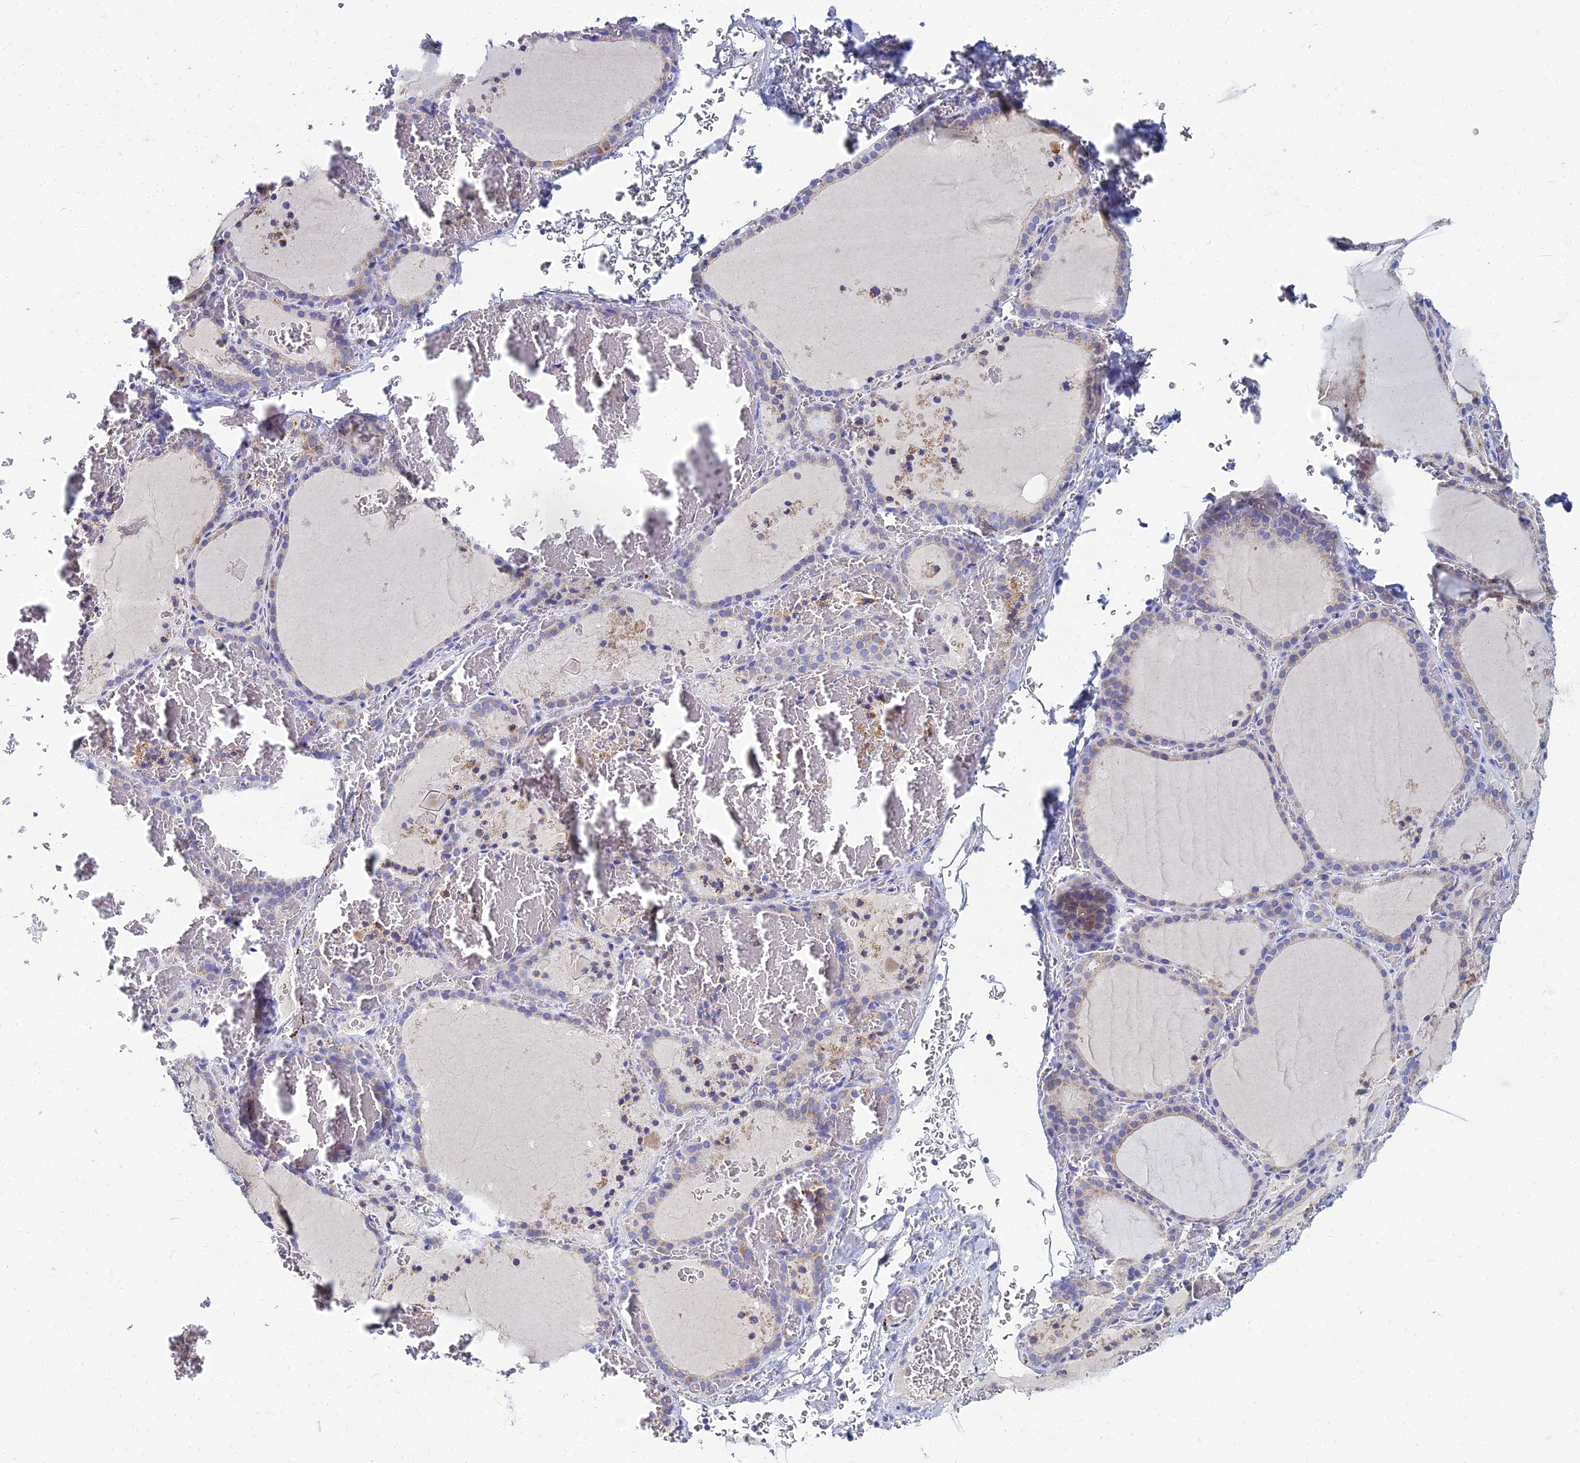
{"staining": {"intensity": "moderate", "quantity": "<25%", "location": "cytoplasmic/membranous"}, "tissue": "thyroid gland", "cell_type": "Glandular cells", "image_type": "normal", "snomed": [{"axis": "morphology", "description": "Normal tissue, NOS"}, {"axis": "topography", "description": "Thyroid gland"}], "caption": "Normal thyroid gland displays moderate cytoplasmic/membranous expression in approximately <25% of glandular cells.", "gene": "NPY", "patient": {"sex": "female", "age": 39}}